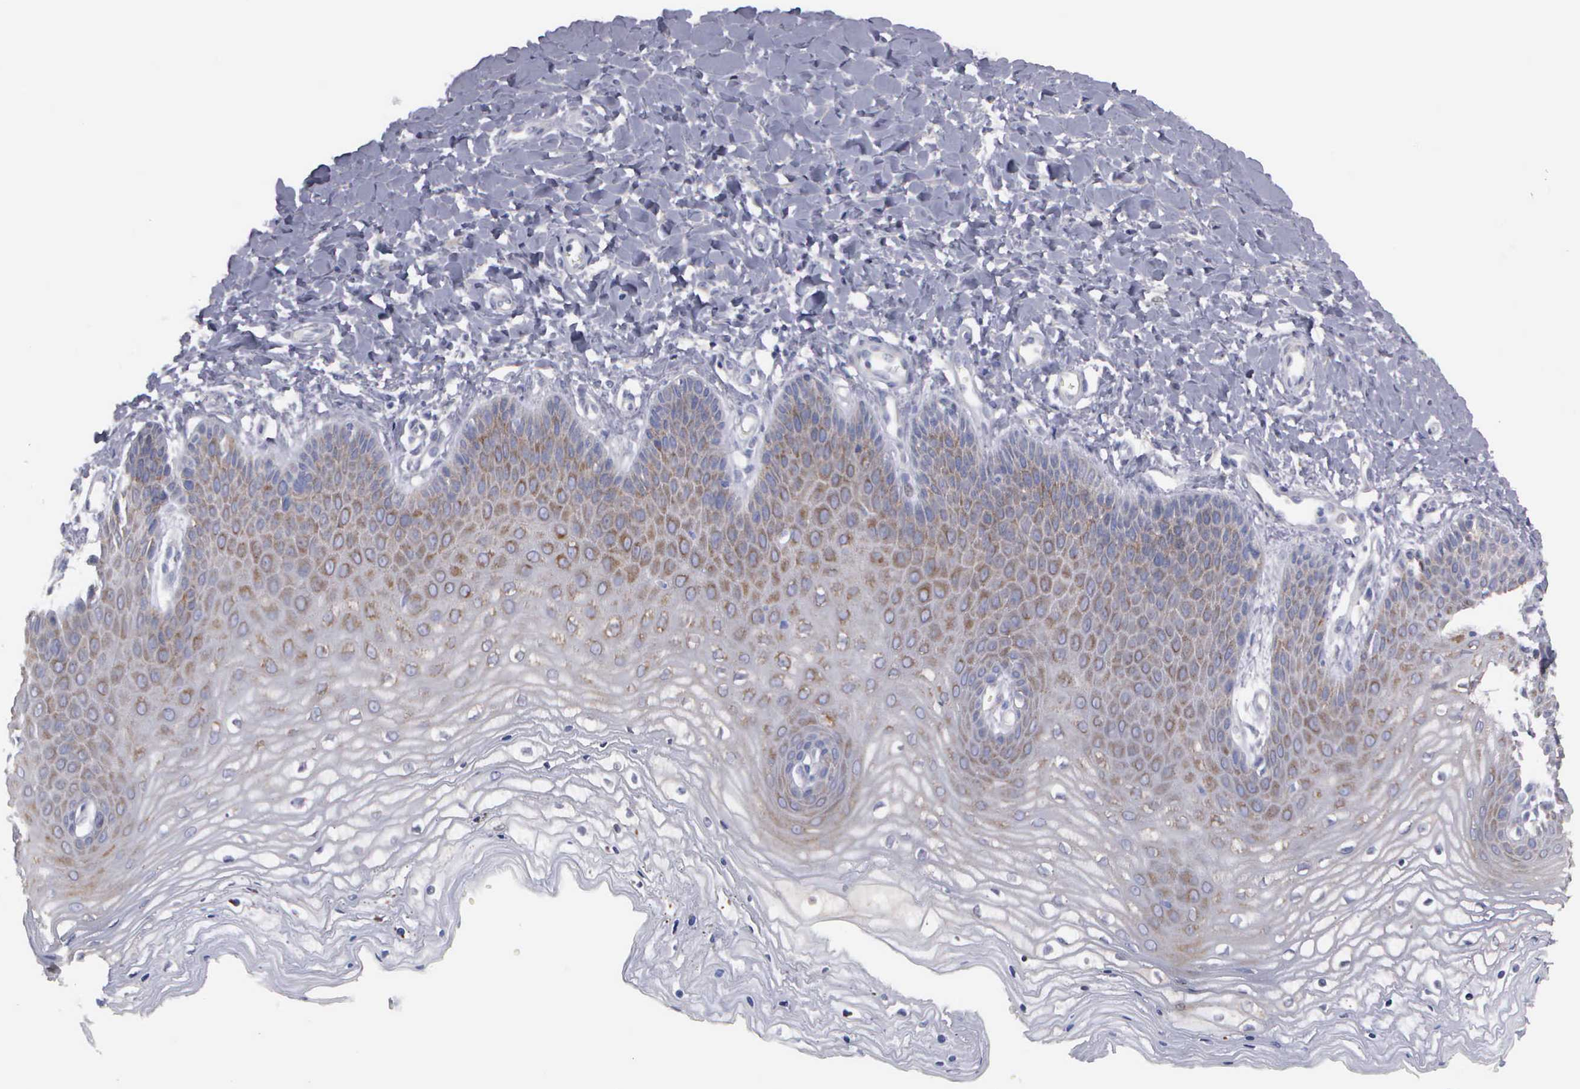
{"staining": {"intensity": "weak", "quantity": "<25%", "location": "cytoplasmic/membranous"}, "tissue": "vagina", "cell_type": "Squamous epithelial cells", "image_type": "normal", "snomed": [{"axis": "morphology", "description": "Normal tissue, NOS"}, {"axis": "topography", "description": "Vagina"}], "caption": "There is no significant expression in squamous epithelial cells of vagina.", "gene": "CEP170B", "patient": {"sex": "female", "age": 68}}